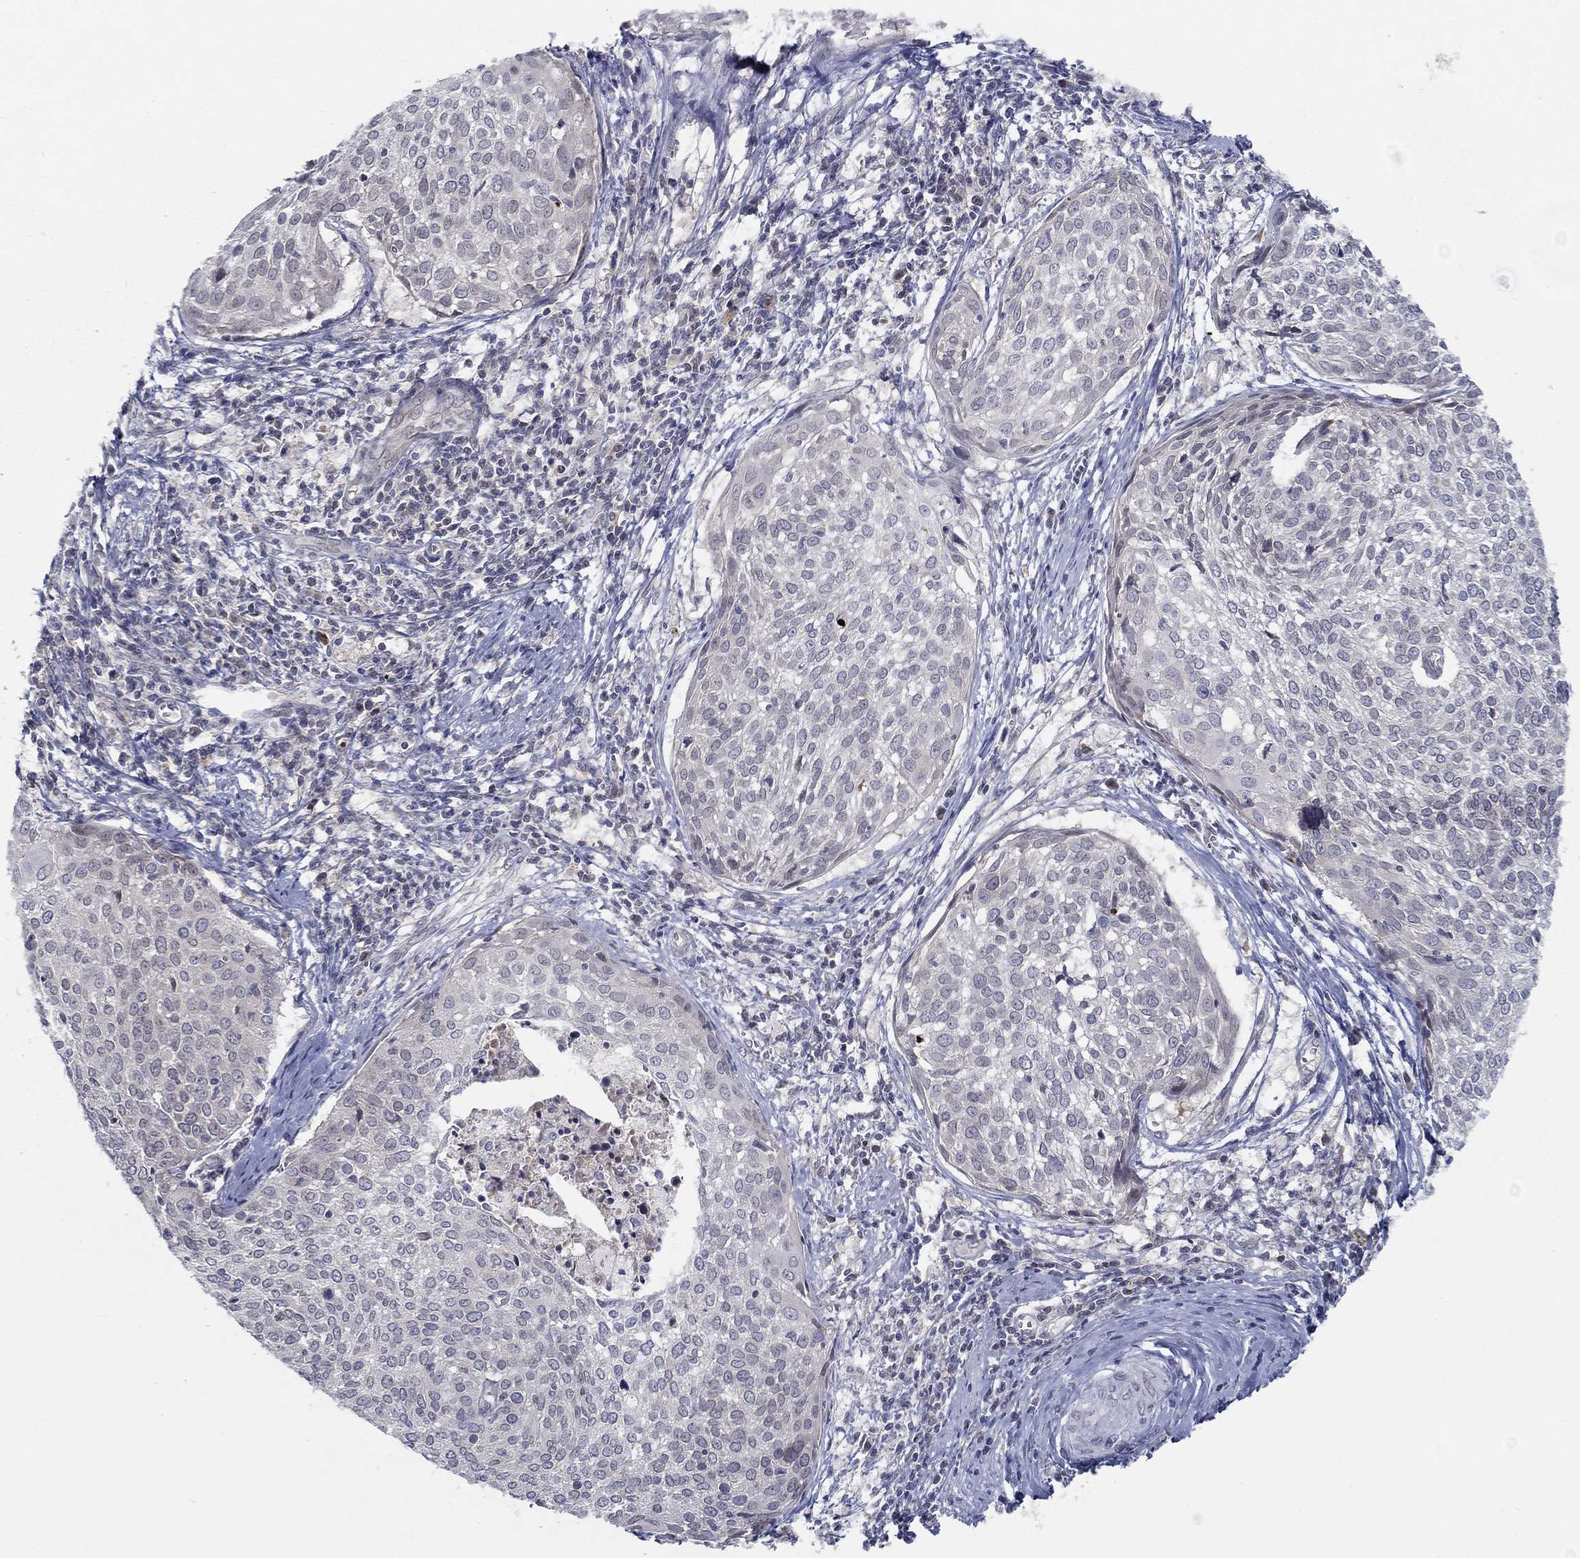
{"staining": {"intensity": "negative", "quantity": "none", "location": "none"}, "tissue": "cervical cancer", "cell_type": "Tumor cells", "image_type": "cancer", "snomed": [{"axis": "morphology", "description": "Squamous cell carcinoma, NOS"}, {"axis": "topography", "description": "Cervix"}], "caption": "Protein analysis of squamous cell carcinoma (cervical) displays no significant expression in tumor cells.", "gene": "CETN3", "patient": {"sex": "female", "age": 39}}